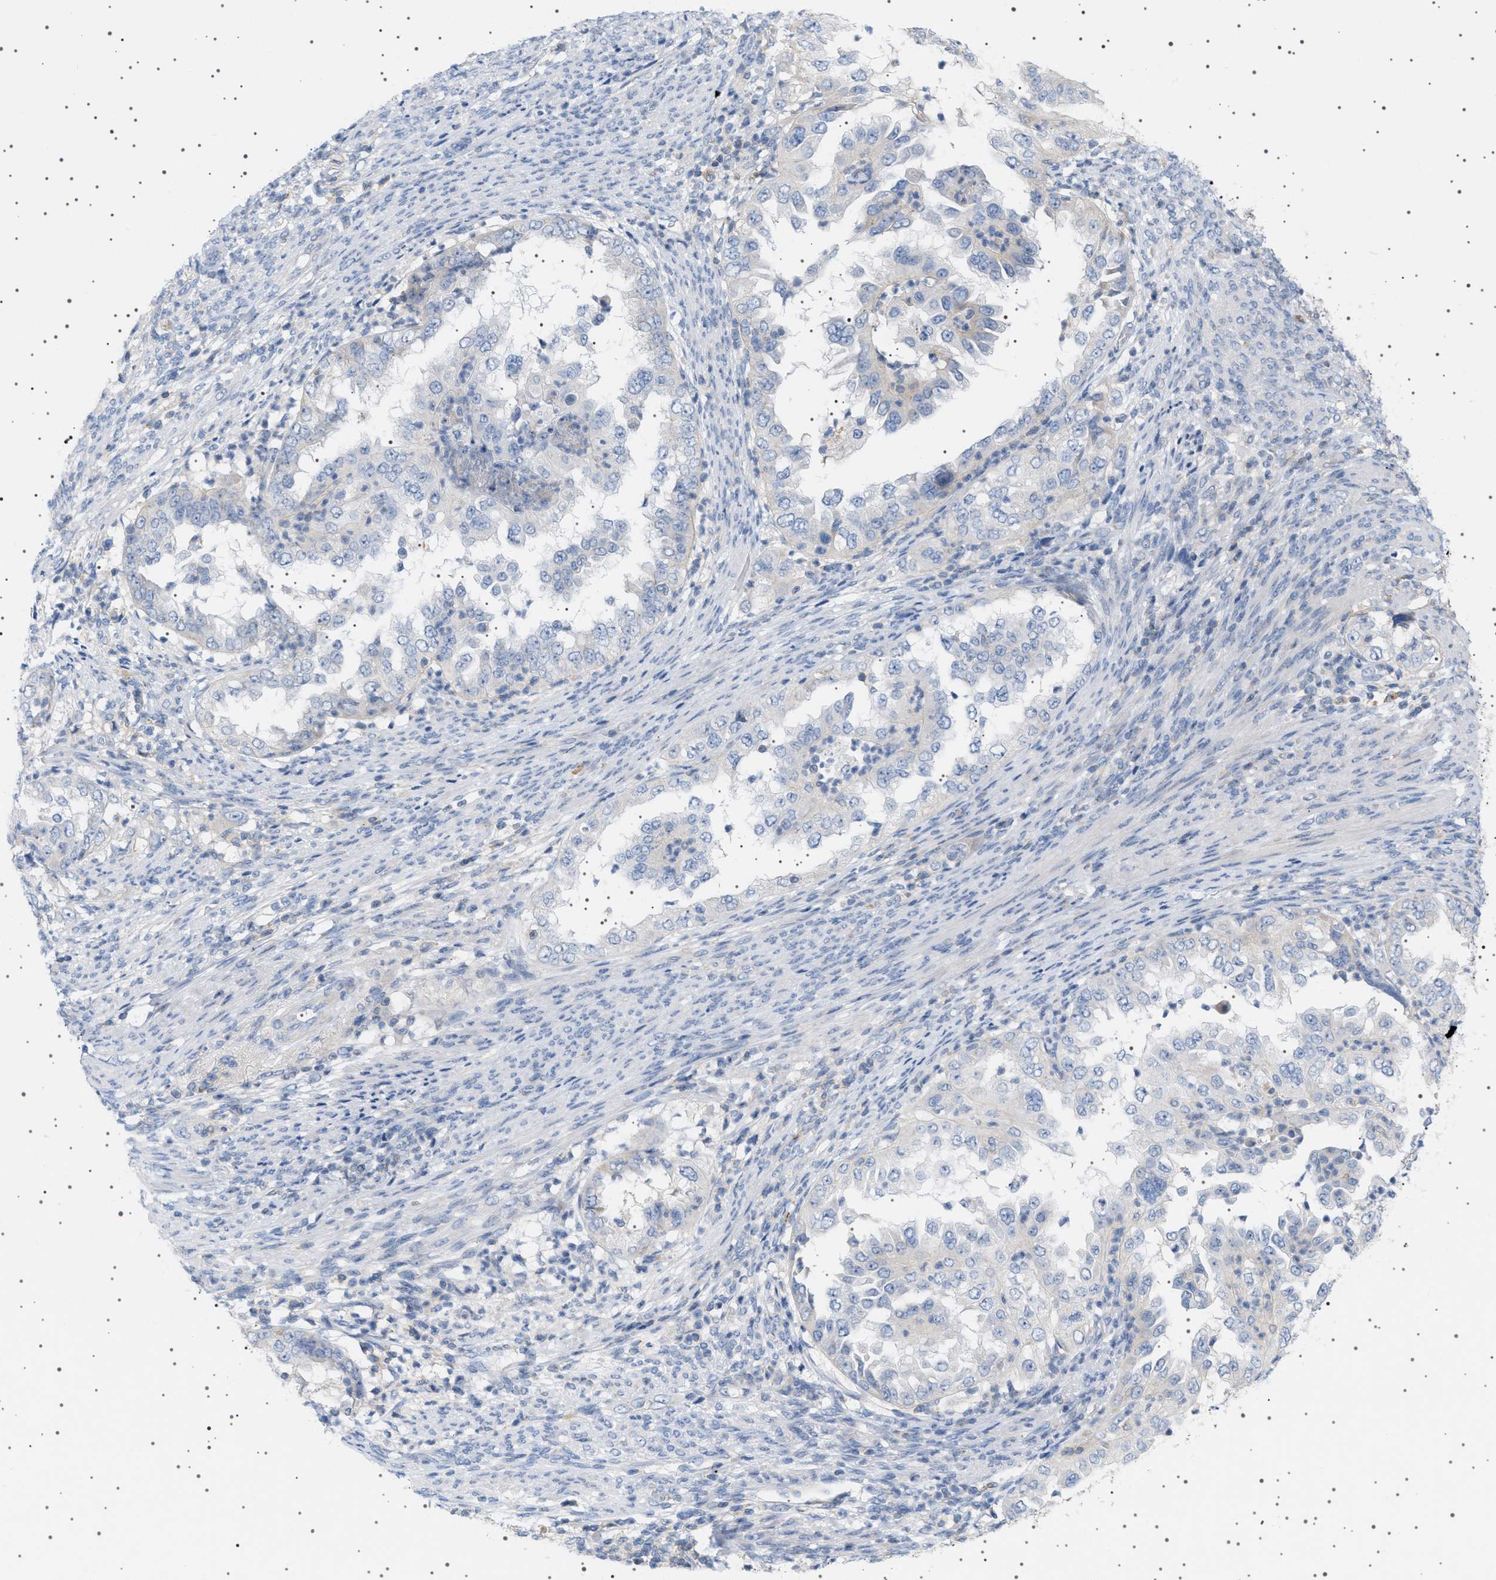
{"staining": {"intensity": "negative", "quantity": "none", "location": "none"}, "tissue": "endometrial cancer", "cell_type": "Tumor cells", "image_type": "cancer", "snomed": [{"axis": "morphology", "description": "Adenocarcinoma, NOS"}, {"axis": "topography", "description": "Endometrium"}], "caption": "The image demonstrates no significant positivity in tumor cells of endometrial cancer (adenocarcinoma).", "gene": "ADCY10", "patient": {"sex": "female", "age": 85}}